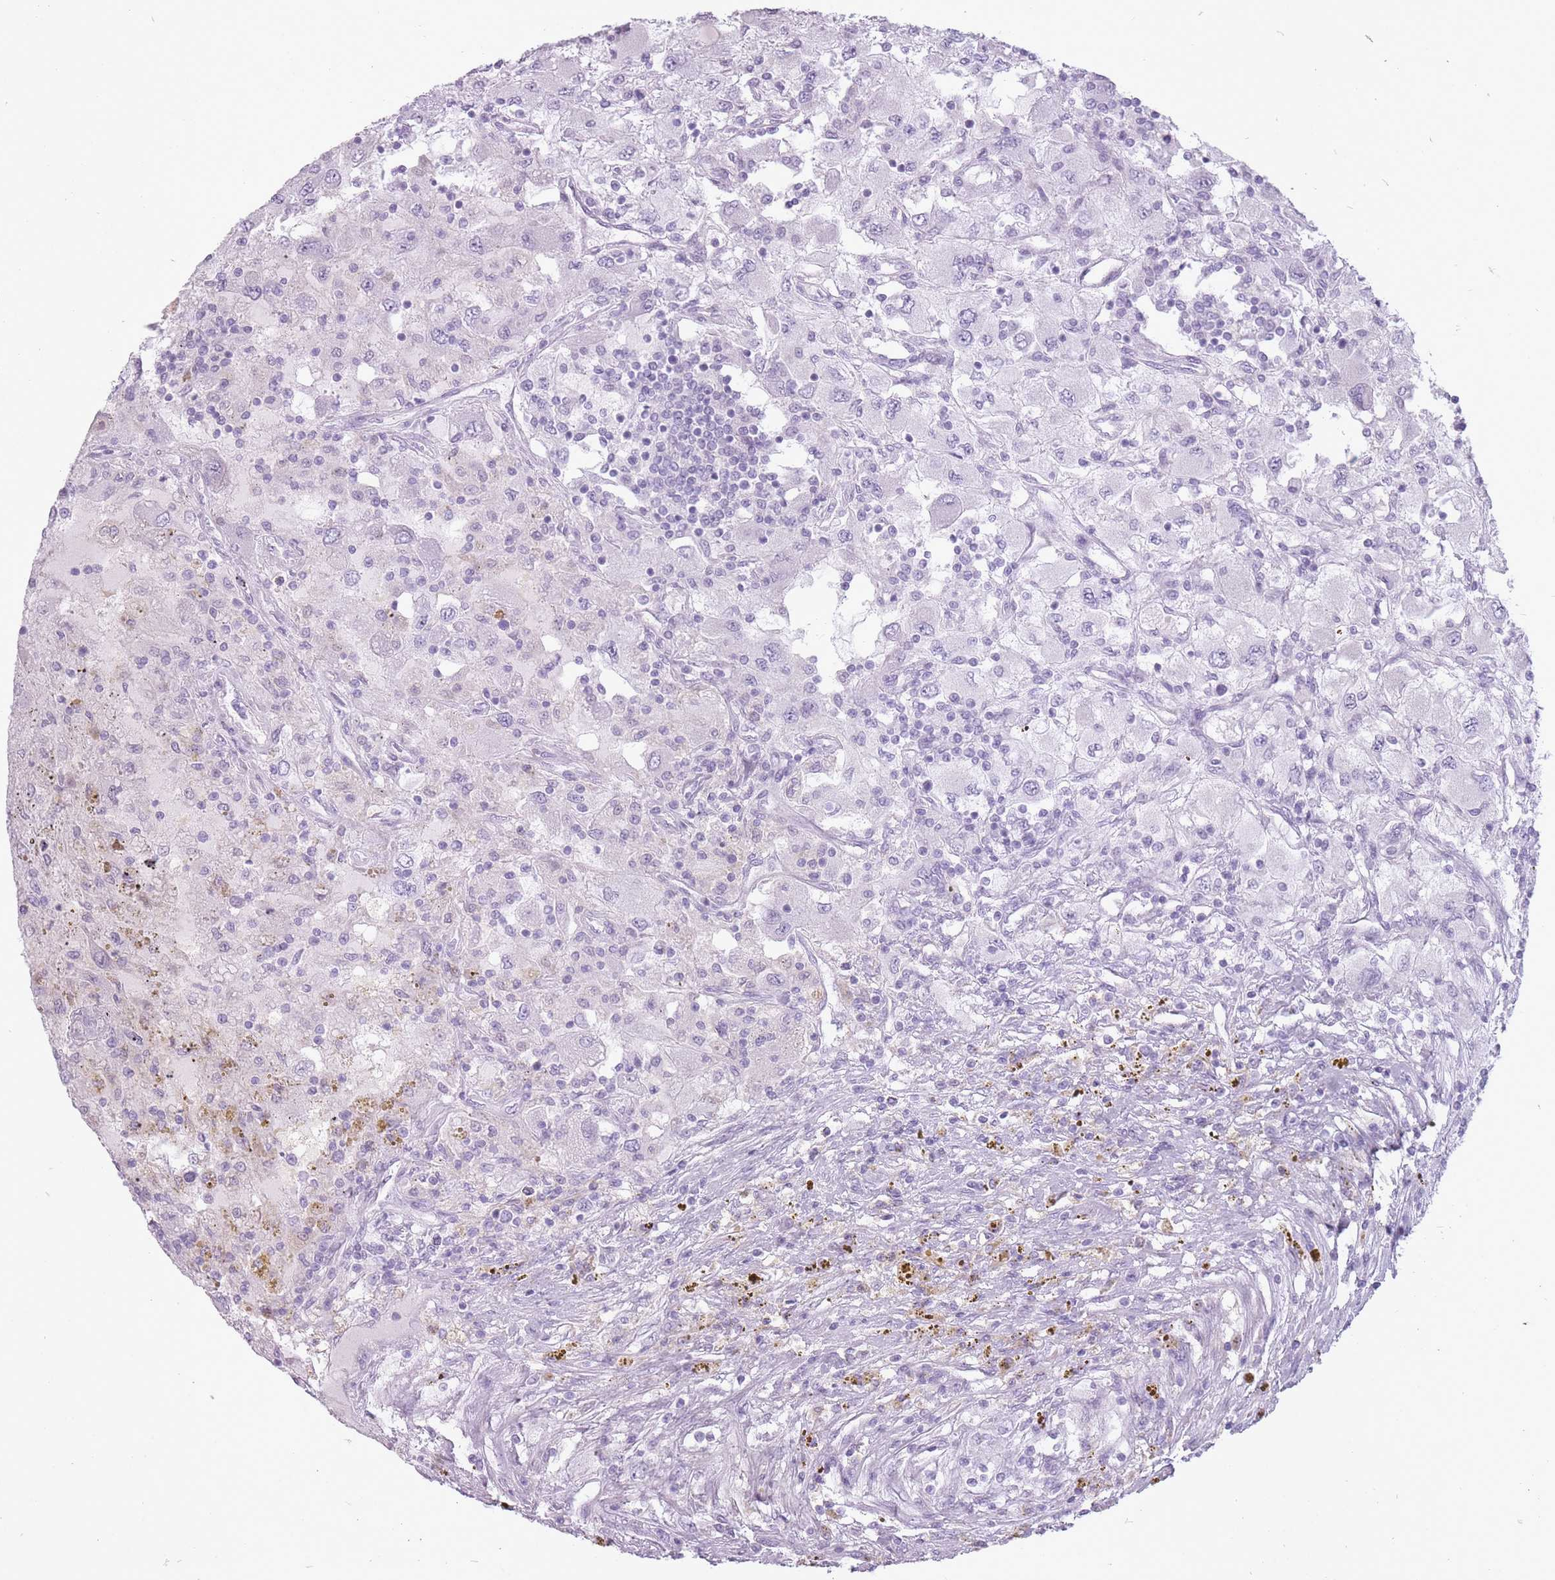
{"staining": {"intensity": "negative", "quantity": "none", "location": "none"}, "tissue": "renal cancer", "cell_type": "Tumor cells", "image_type": "cancer", "snomed": [{"axis": "morphology", "description": "Adenocarcinoma, NOS"}, {"axis": "topography", "description": "Kidney"}], "caption": "The histopathology image shows no staining of tumor cells in renal cancer.", "gene": "RFX4", "patient": {"sex": "female", "age": 67}}